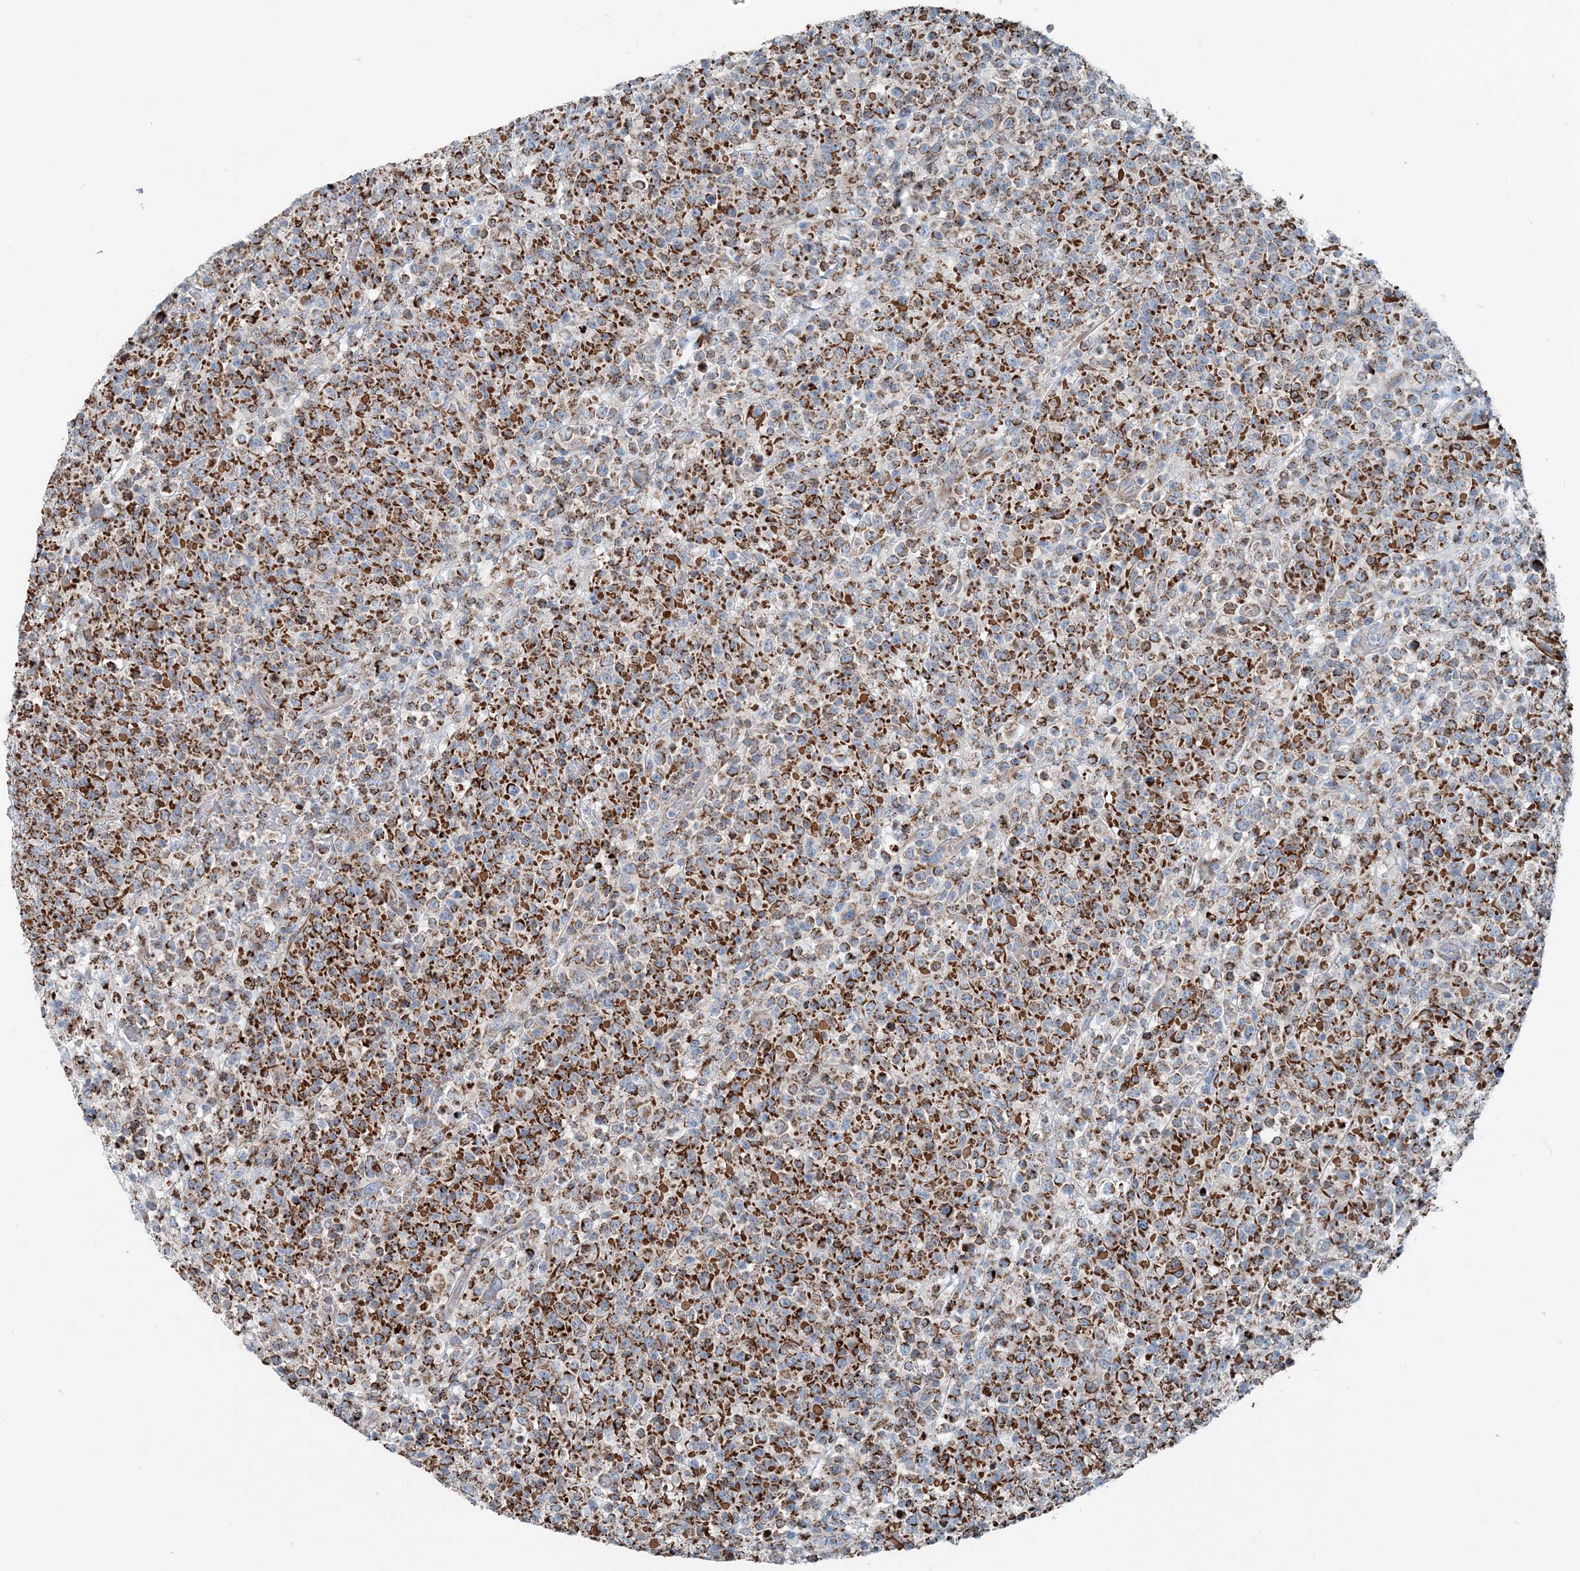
{"staining": {"intensity": "strong", "quantity": "25%-75%", "location": "cytoplasmic/membranous"}, "tissue": "lymphoma", "cell_type": "Tumor cells", "image_type": "cancer", "snomed": [{"axis": "morphology", "description": "Malignant lymphoma, non-Hodgkin's type, High grade"}, {"axis": "topography", "description": "Colon"}], "caption": "High-grade malignant lymphoma, non-Hodgkin's type was stained to show a protein in brown. There is high levels of strong cytoplasmic/membranous staining in approximately 25%-75% of tumor cells.", "gene": "INTU", "patient": {"sex": "female", "age": 53}}